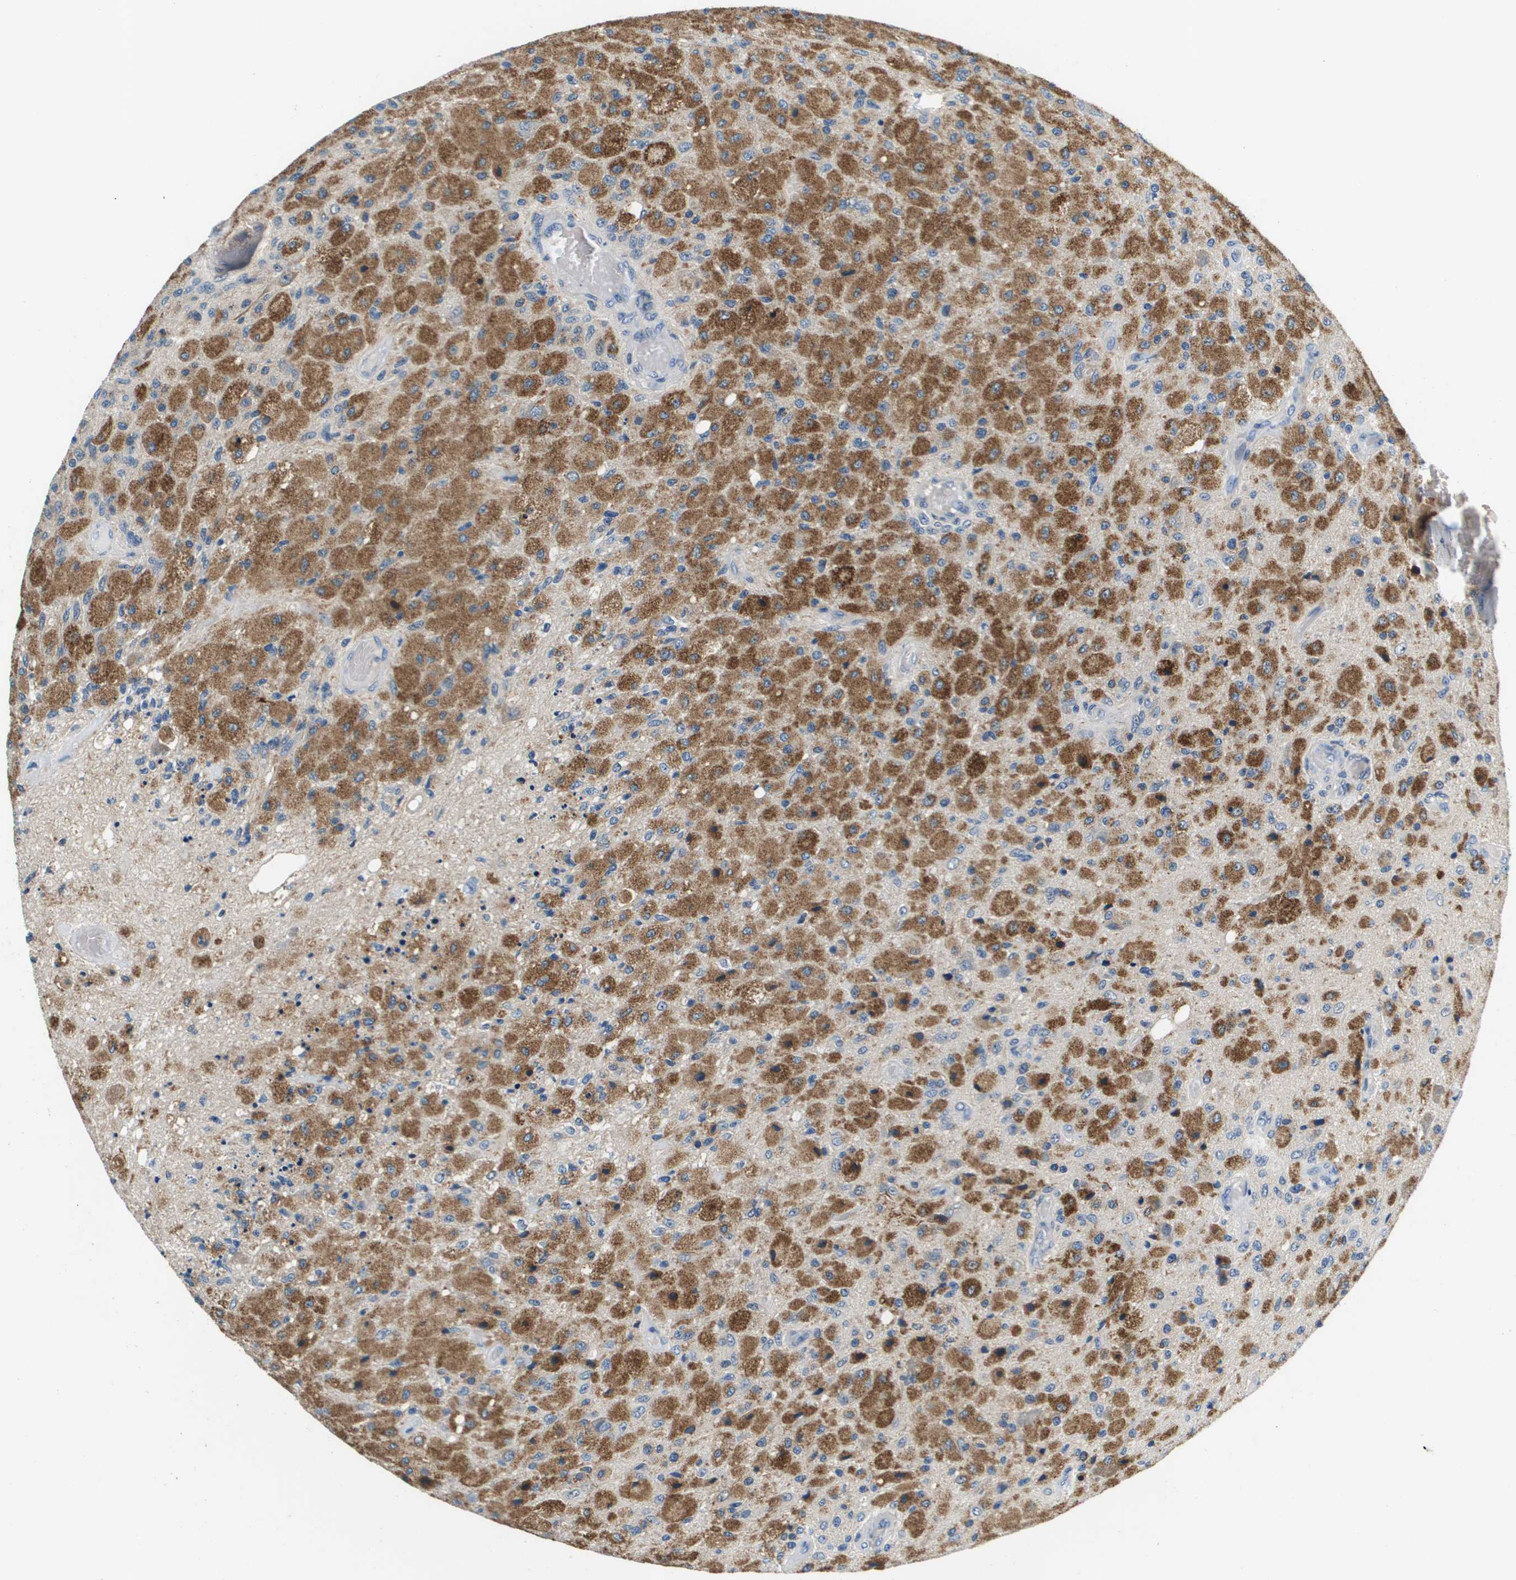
{"staining": {"intensity": "moderate", "quantity": ">75%", "location": "cytoplasmic/membranous"}, "tissue": "glioma", "cell_type": "Tumor cells", "image_type": "cancer", "snomed": [{"axis": "morphology", "description": "Normal tissue, NOS"}, {"axis": "morphology", "description": "Glioma, malignant, High grade"}, {"axis": "topography", "description": "Cerebral cortex"}], "caption": "A micrograph of high-grade glioma (malignant) stained for a protein displays moderate cytoplasmic/membranous brown staining in tumor cells. The staining was performed using DAB (3,3'-diaminobenzidine) to visualize the protein expression in brown, while the nuclei were stained in blue with hematoxylin (Magnification: 20x).", "gene": "KCNQ5", "patient": {"sex": "male", "age": 77}}